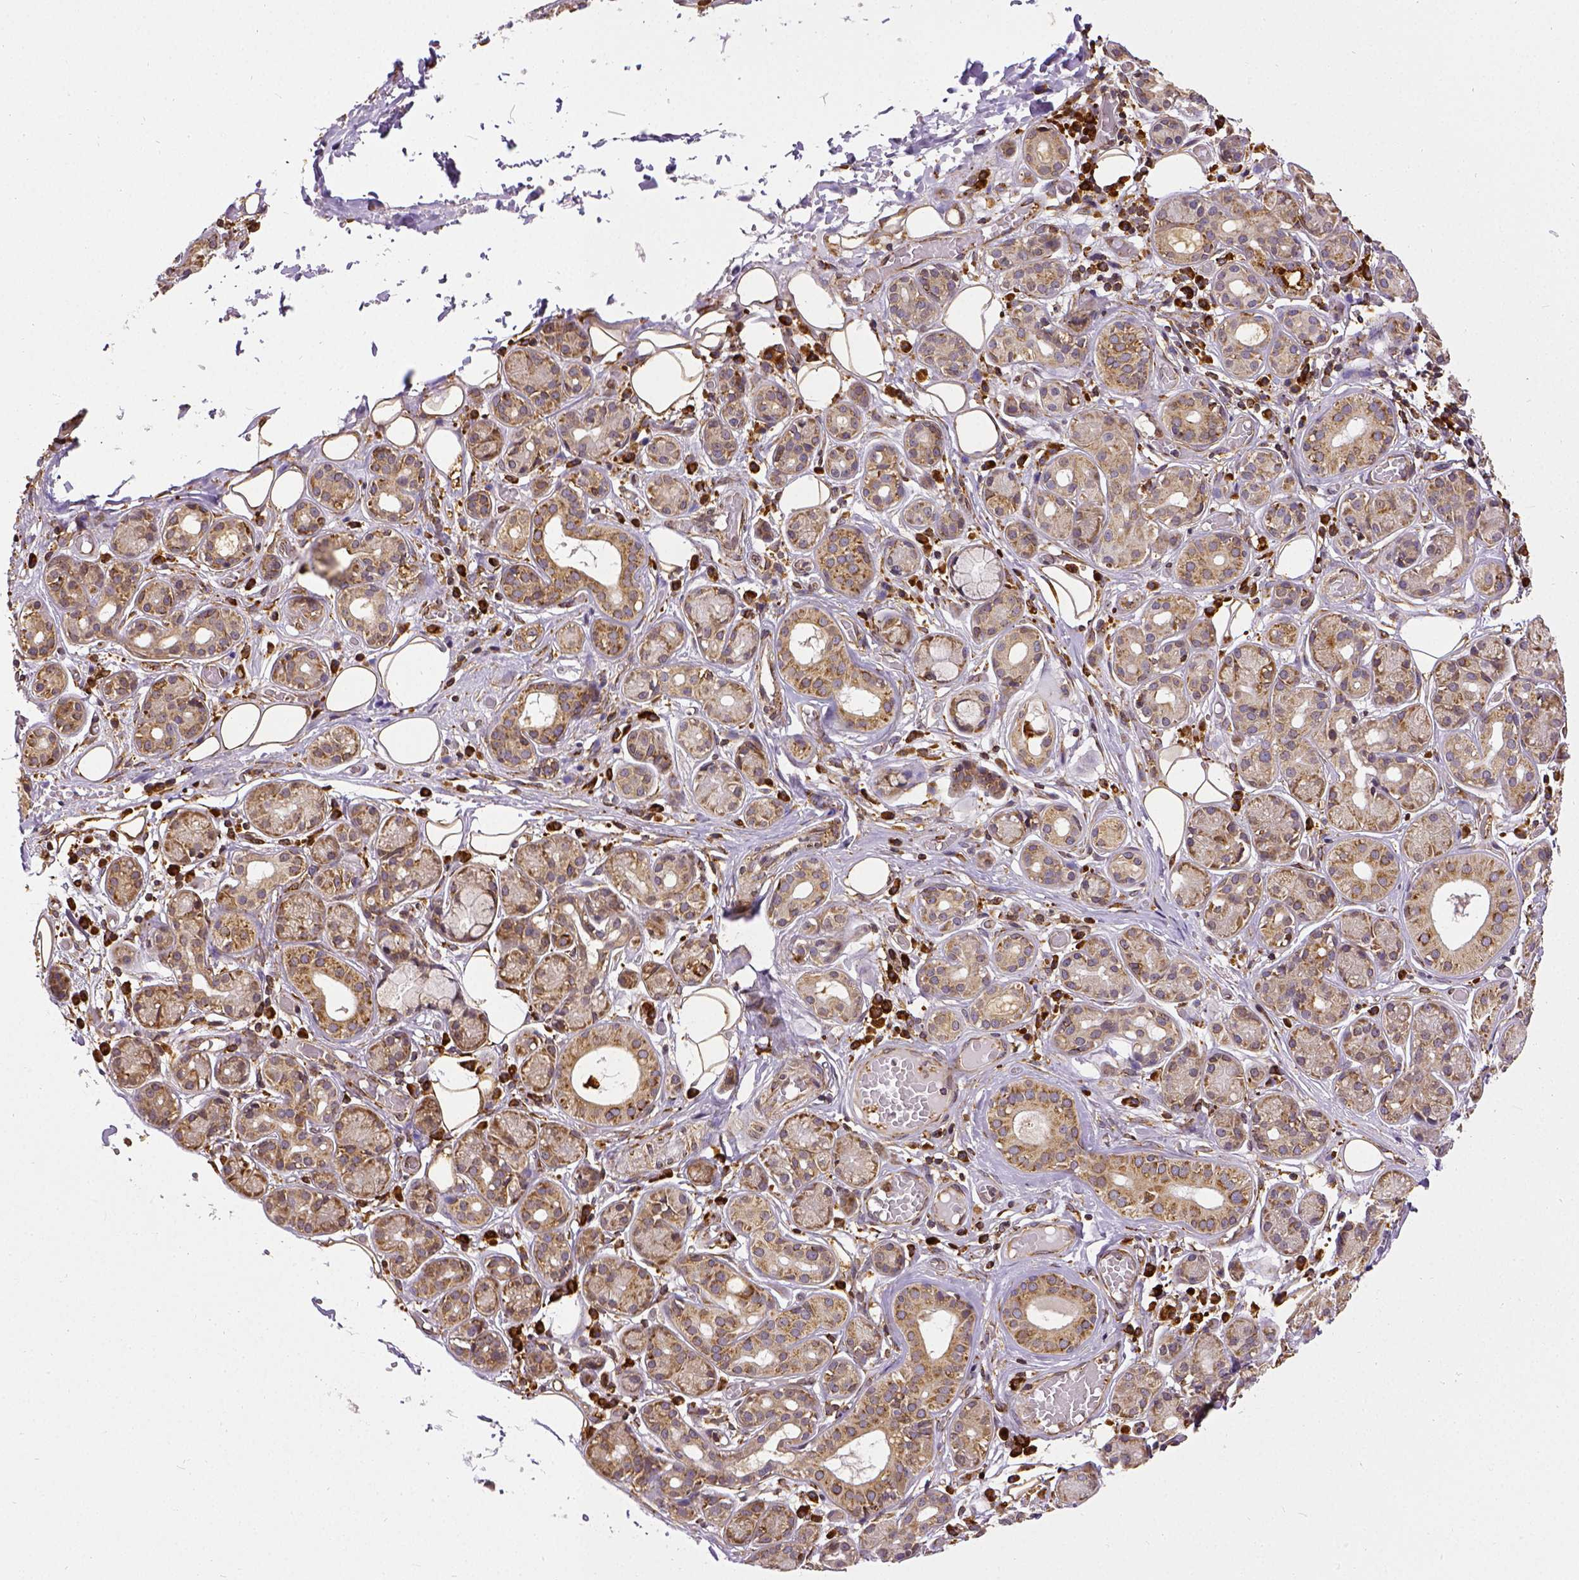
{"staining": {"intensity": "moderate", "quantity": ">75%", "location": "cytoplasmic/membranous"}, "tissue": "salivary gland", "cell_type": "Glandular cells", "image_type": "normal", "snomed": [{"axis": "morphology", "description": "Normal tissue, NOS"}, {"axis": "topography", "description": "Salivary gland"}, {"axis": "topography", "description": "Peripheral nerve tissue"}], "caption": "This image displays immunohistochemistry staining of unremarkable human salivary gland, with medium moderate cytoplasmic/membranous expression in about >75% of glandular cells.", "gene": "MTDH", "patient": {"sex": "male", "age": 71}}